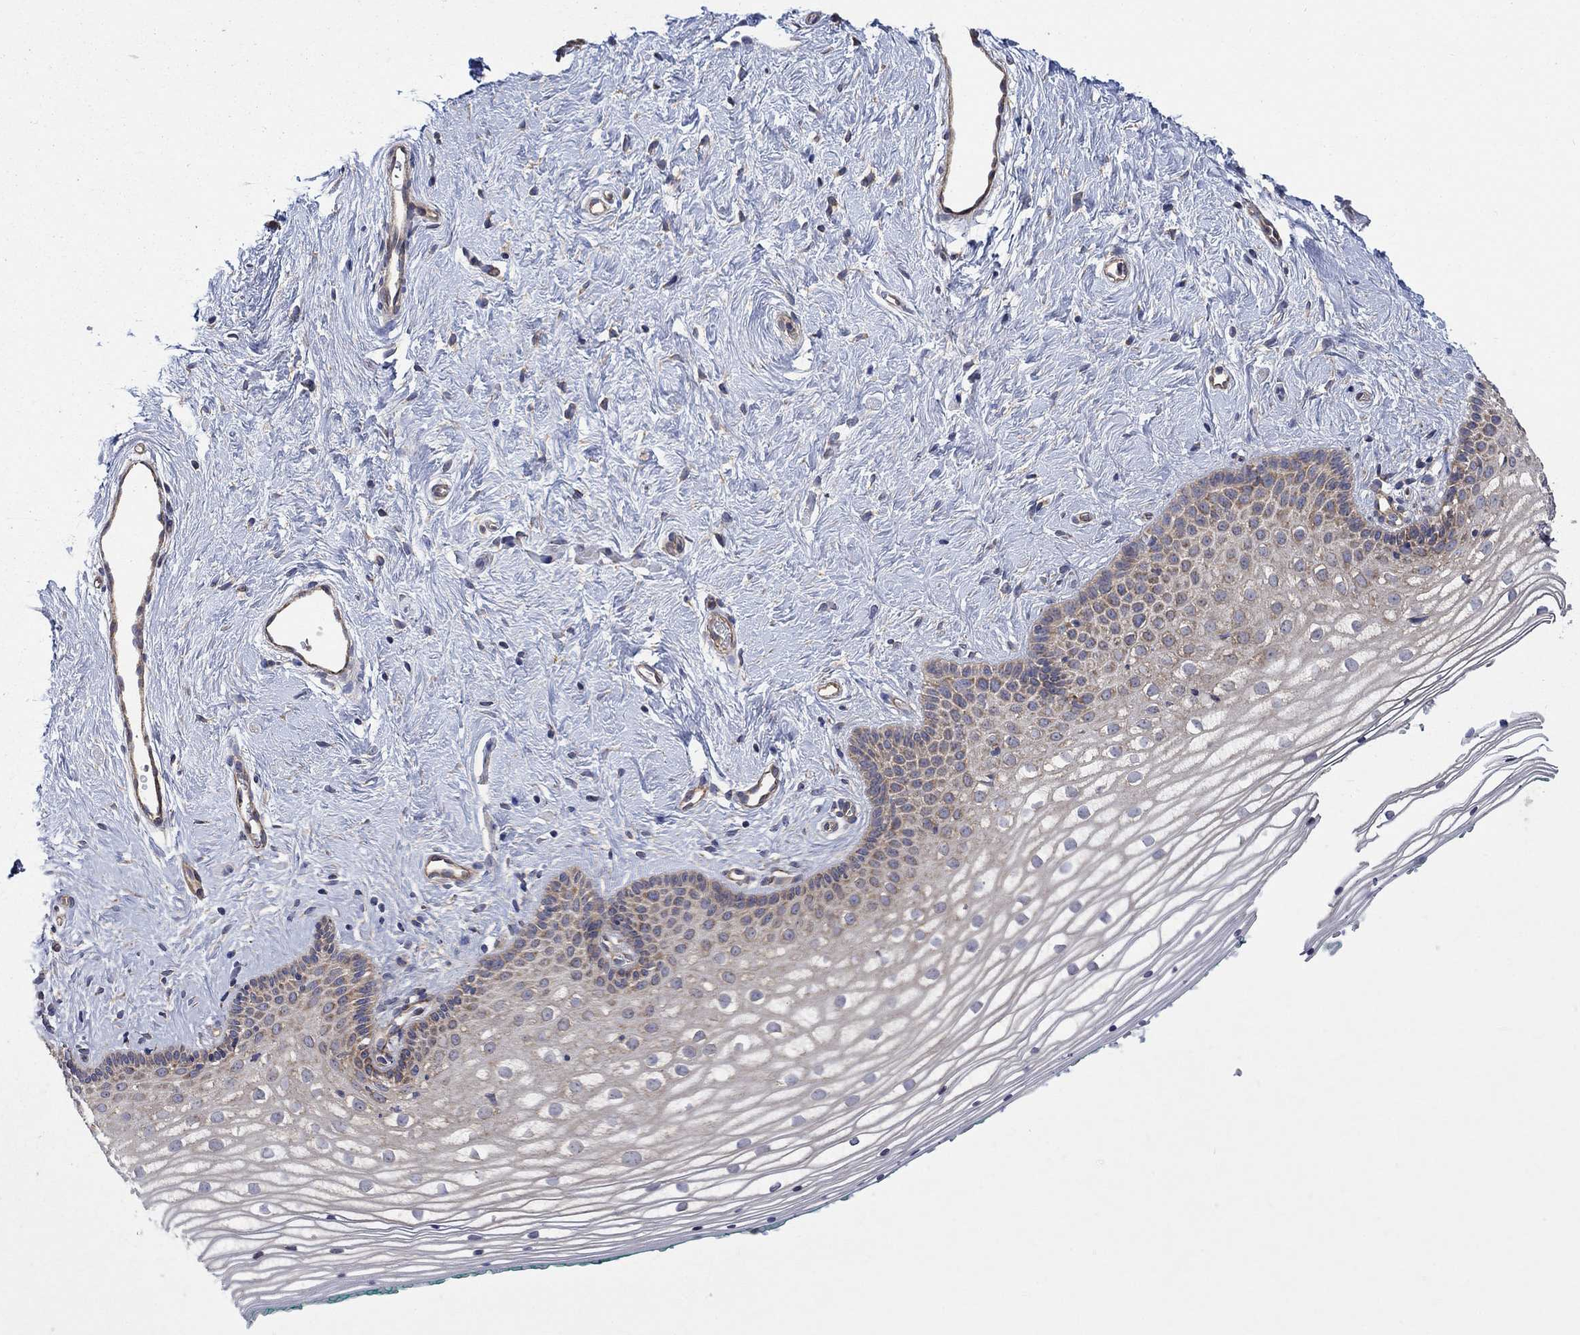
{"staining": {"intensity": "weak", "quantity": "25%-75%", "location": "cytoplasmic/membranous"}, "tissue": "vagina", "cell_type": "Squamous epithelial cells", "image_type": "normal", "snomed": [{"axis": "morphology", "description": "Normal tissue, NOS"}, {"axis": "topography", "description": "Vagina"}], "caption": "The histopathology image demonstrates staining of normal vagina, revealing weak cytoplasmic/membranous protein positivity (brown color) within squamous epithelial cells.", "gene": "RPLP0", "patient": {"sex": "female", "age": 36}}